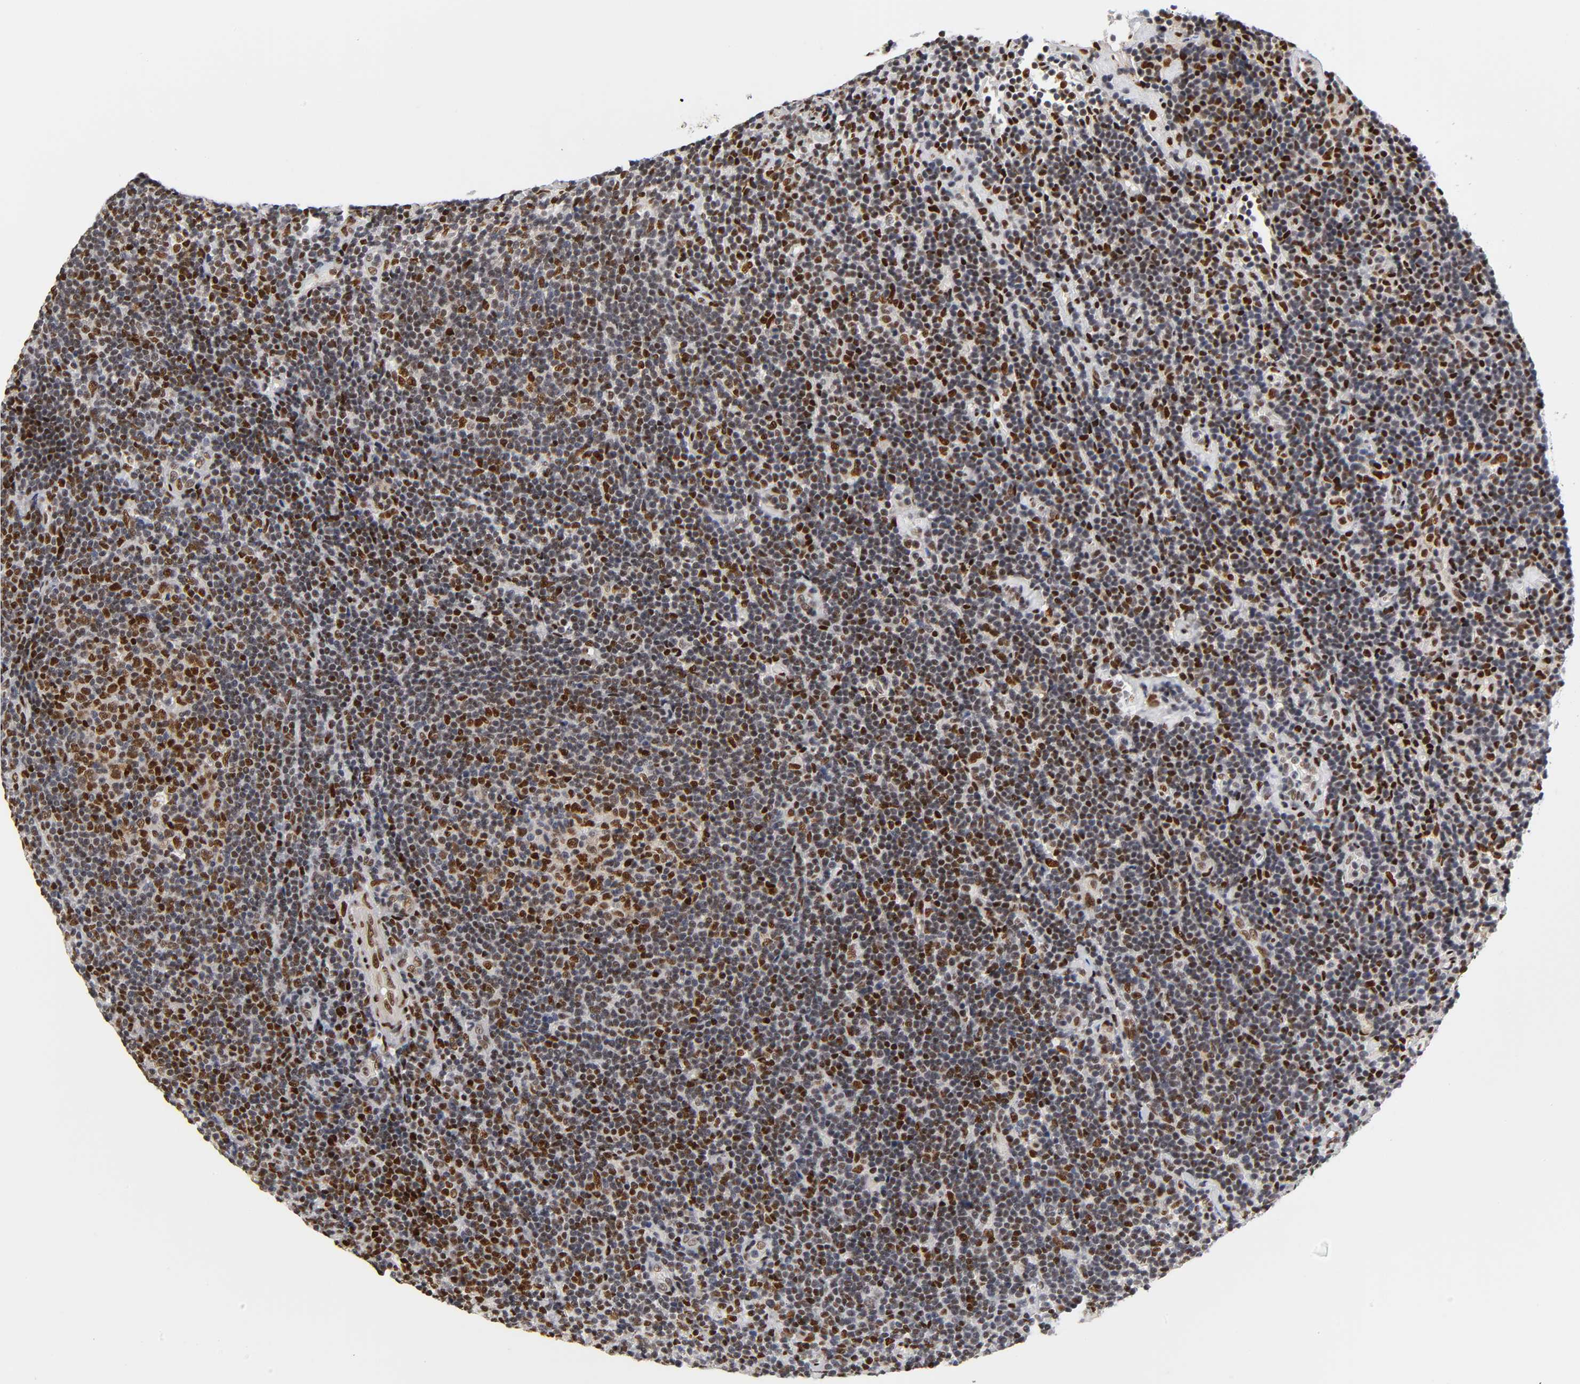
{"staining": {"intensity": "strong", "quantity": ">75%", "location": "nuclear"}, "tissue": "lymphoma", "cell_type": "Tumor cells", "image_type": "cancer", "snomed": [{"axis": "morphology", "description": "Malignant lymphoma, non-Hodgkin's type, Low grade"}, {"axis": "topography", "description": "Lymph node"}], "caption": "A brown stain labels strong nuclear expression of a protein in human lymphoma tumor cells. (Brightfield microscopy of DAB IHC at high magnification).", "gene": "NR3C1", "patient": {"sex": "male", "age": 70}}